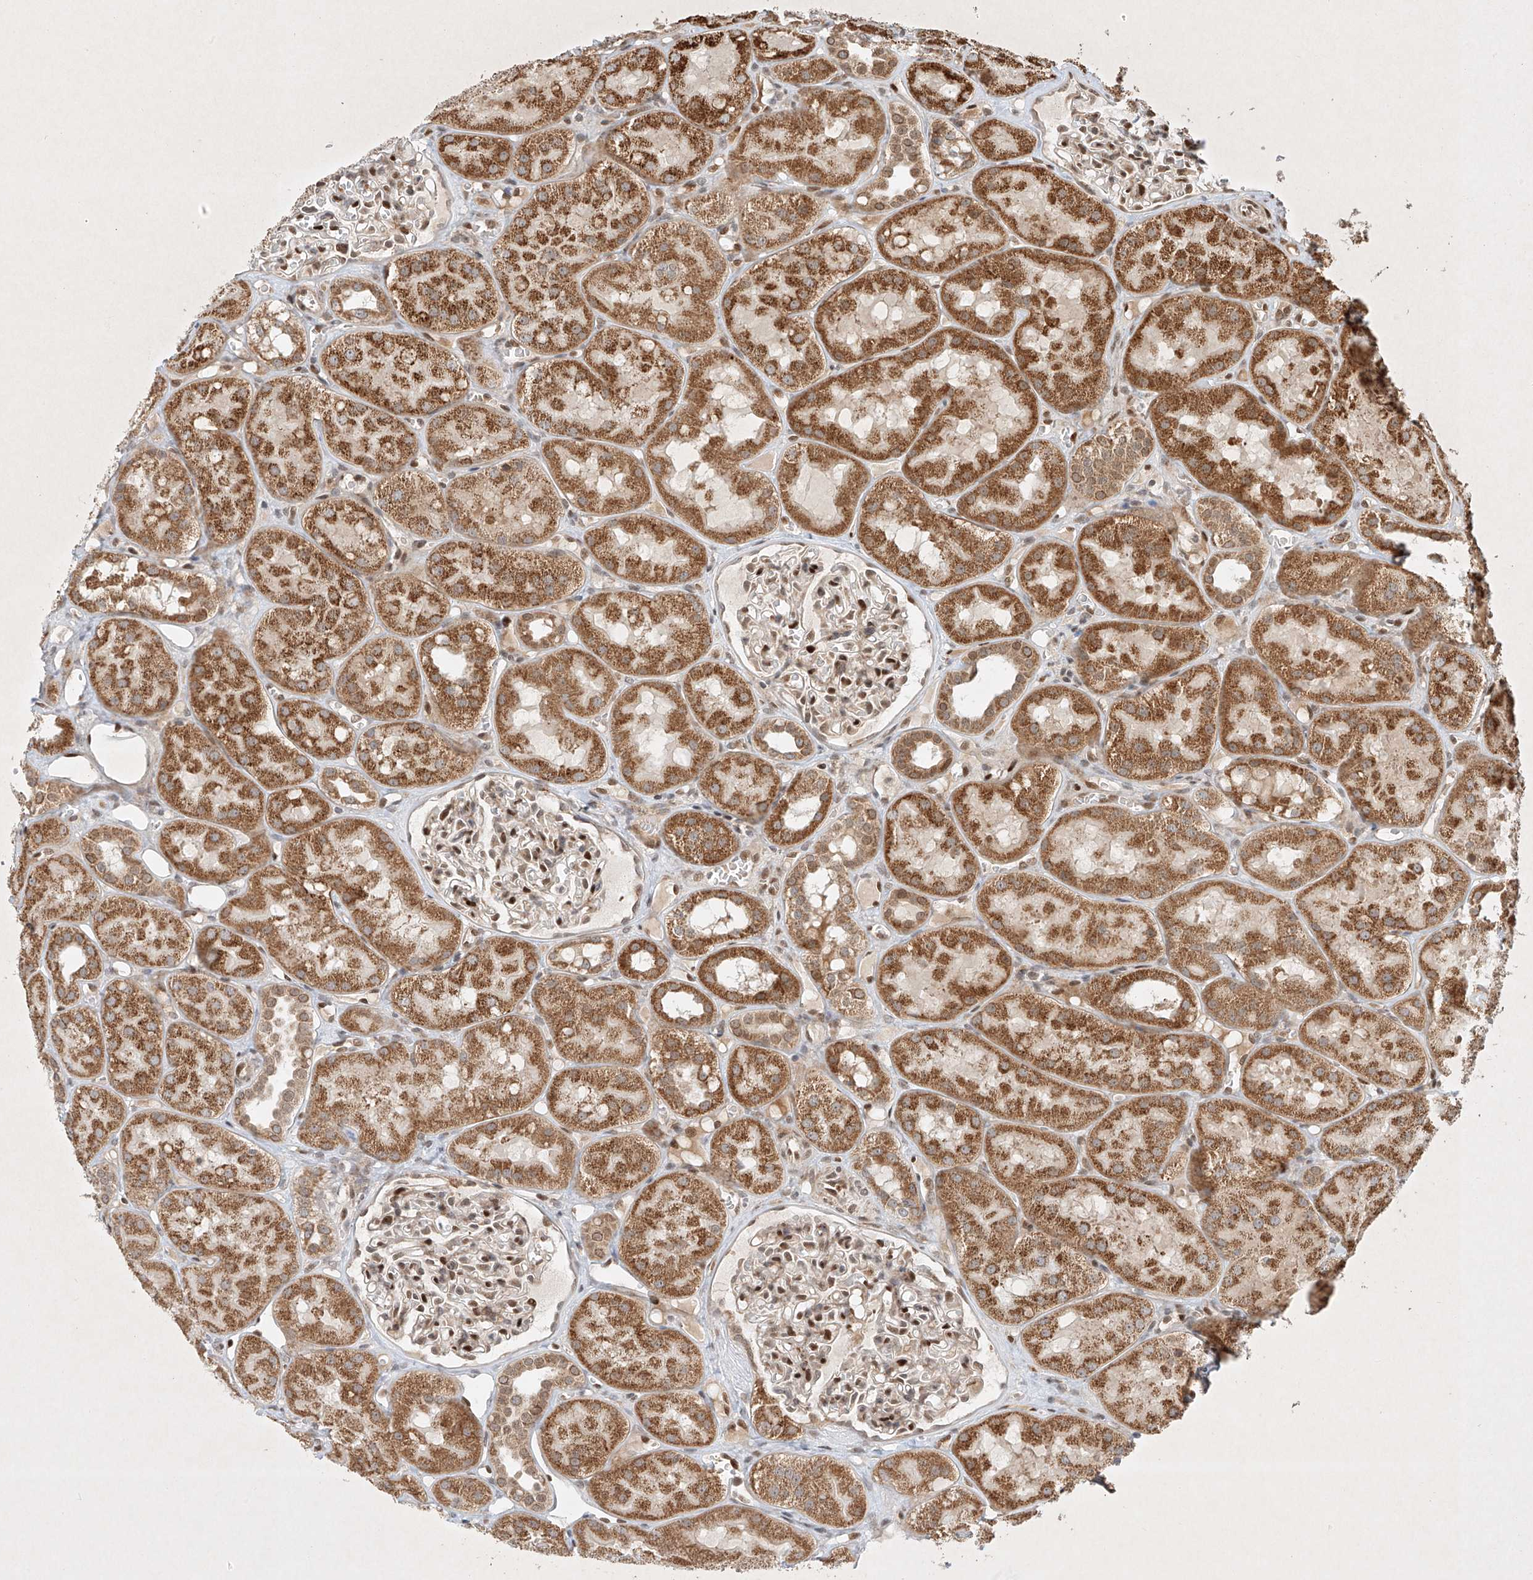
{"staining": {"intensity": "strong", "quantity": "25%-75%", "location": "nuclear"}, "tissue": "kidney", "cell_type": "Cells in glomeruli", "image_type": "normal", "snomed": [{"axis": "morphology", "description": "Normal tissue, NOS"}, {"axis": "topography", "description": "Kidney"}], "caption": "Approximately 25%-75% of cells in glomeruli in normal human kidney show strong nuclear protein staining as visualized by brown immunohistochemical staining.", "gene": "EPG5", "patient": {"sex": "male", "age": 16}}